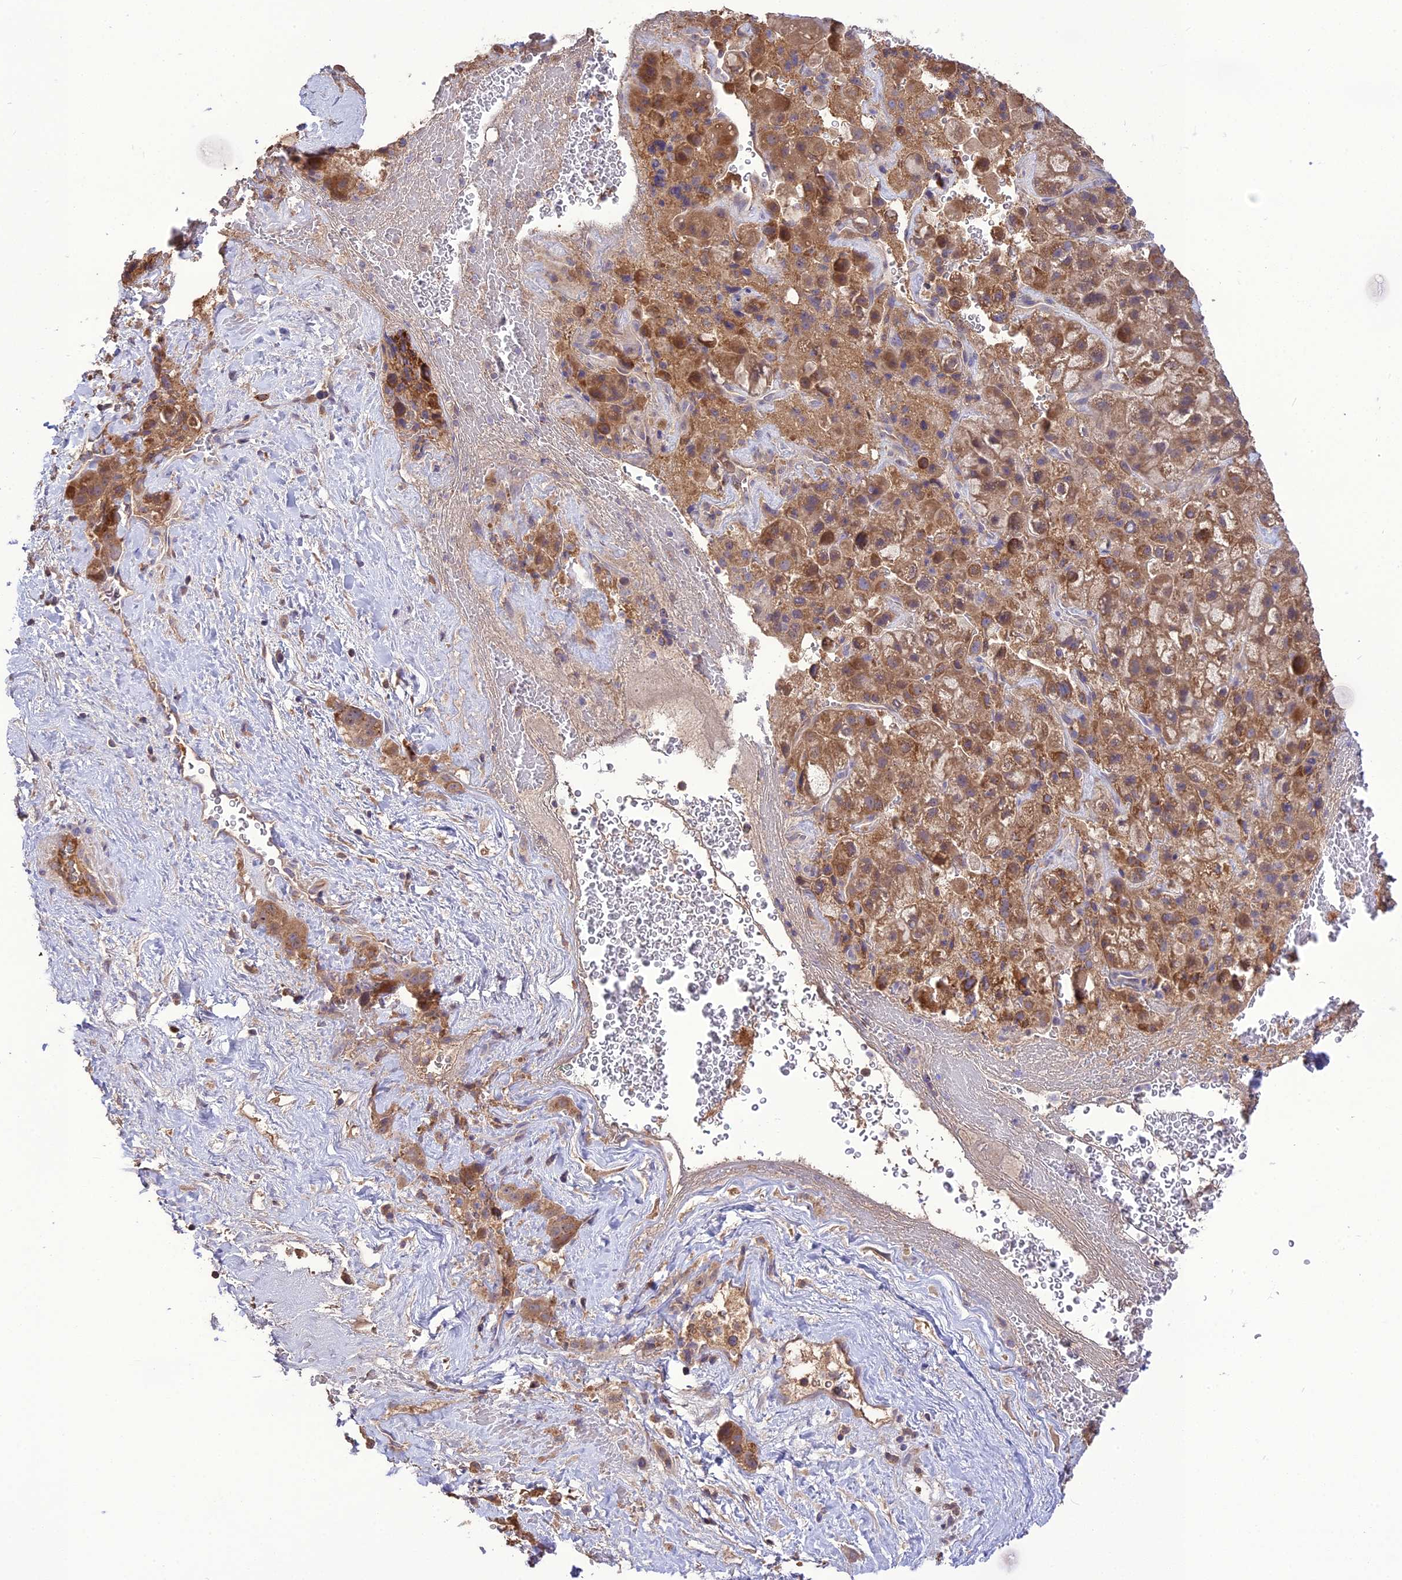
{"staining": {"intensity": "moderate", "quantity": ">75%", "location": "cytoplasmic/membranous"}, "tissue": "liver cancer", "cell_type": "Tumor cells", "image_type": "cancer", "snomed": [{"axis": "morphology", "description": "Normal tissue, NOS"}, {"axis": "morphology", "description": "Carcinoma, Hepatocellular, NOS"}, {"axis": "topography", "description": "Liver"}], "caption": "Brown immunohistochemical staining in liver hepatocellular carcinoma exhibits moderate cytoplasmic/membranous staining in about >75% of tumor cells.", "gene": "NUDT8", "patient": {"sex": "male", "age": 57}}